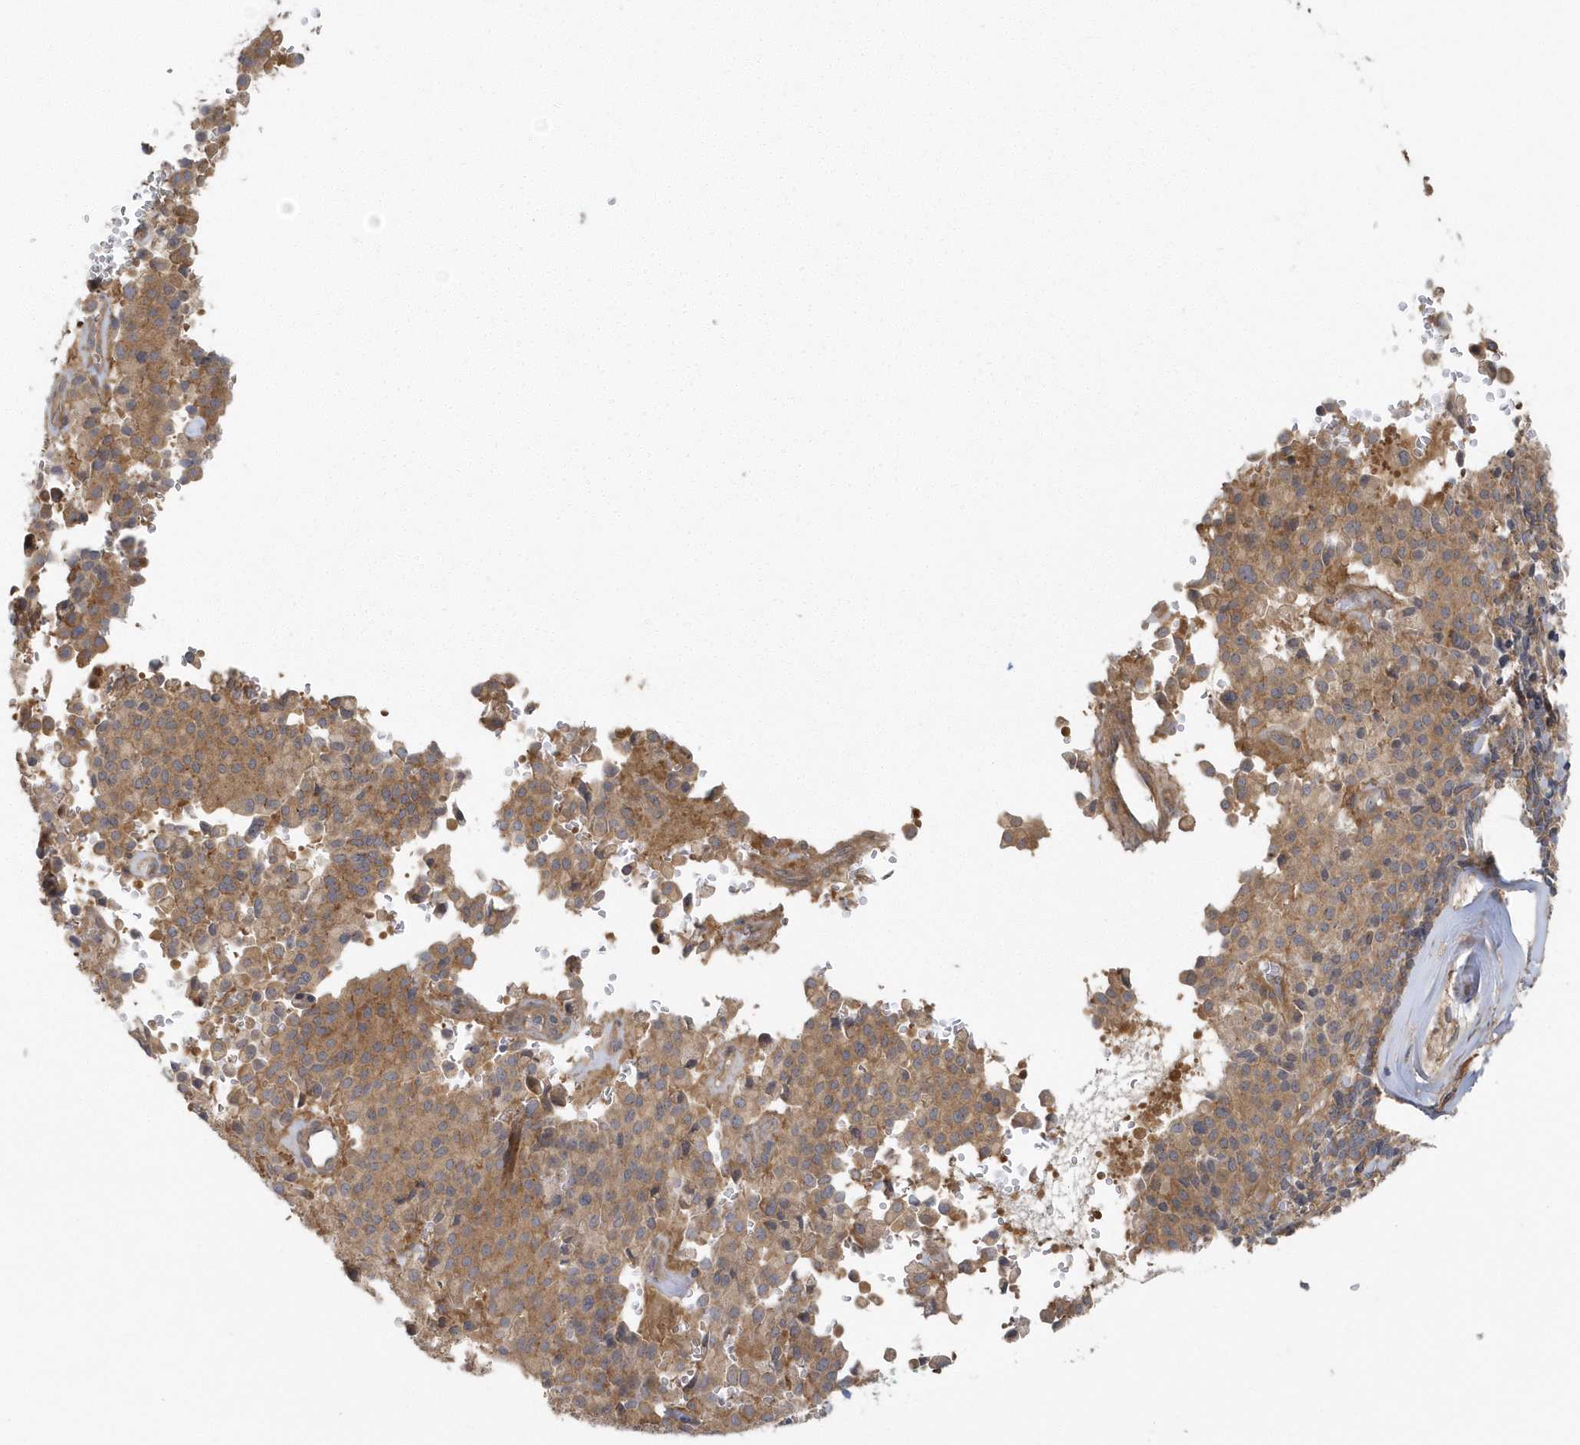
{"staining": {"intensity": "moderate", "quantity": "<25%", "location": "cytoplasmic/membranous"}, "tissue": "pancreatic cancer", "cell_type": "Tumor cells", "image_type": "cancer", "snomed": [{"axis": "morphology", "description": "Adenocarcinoma, NOS"}, {"axis": "topography", "description": "Pancreas"}], "caption": "The histopathology image displays staining of pancreatic cancer (adenocarcinoma), revealing moderate cytoplasmic/membranous protein staining (brown color) within tumor cells. The protein of interest is stained brown, and the nuclei are stained in blue (DAB IHC with brightfield microscopy, high magnification).", "gene": "ACTR1A", "patient": {"sex": "male", "age": 65}}